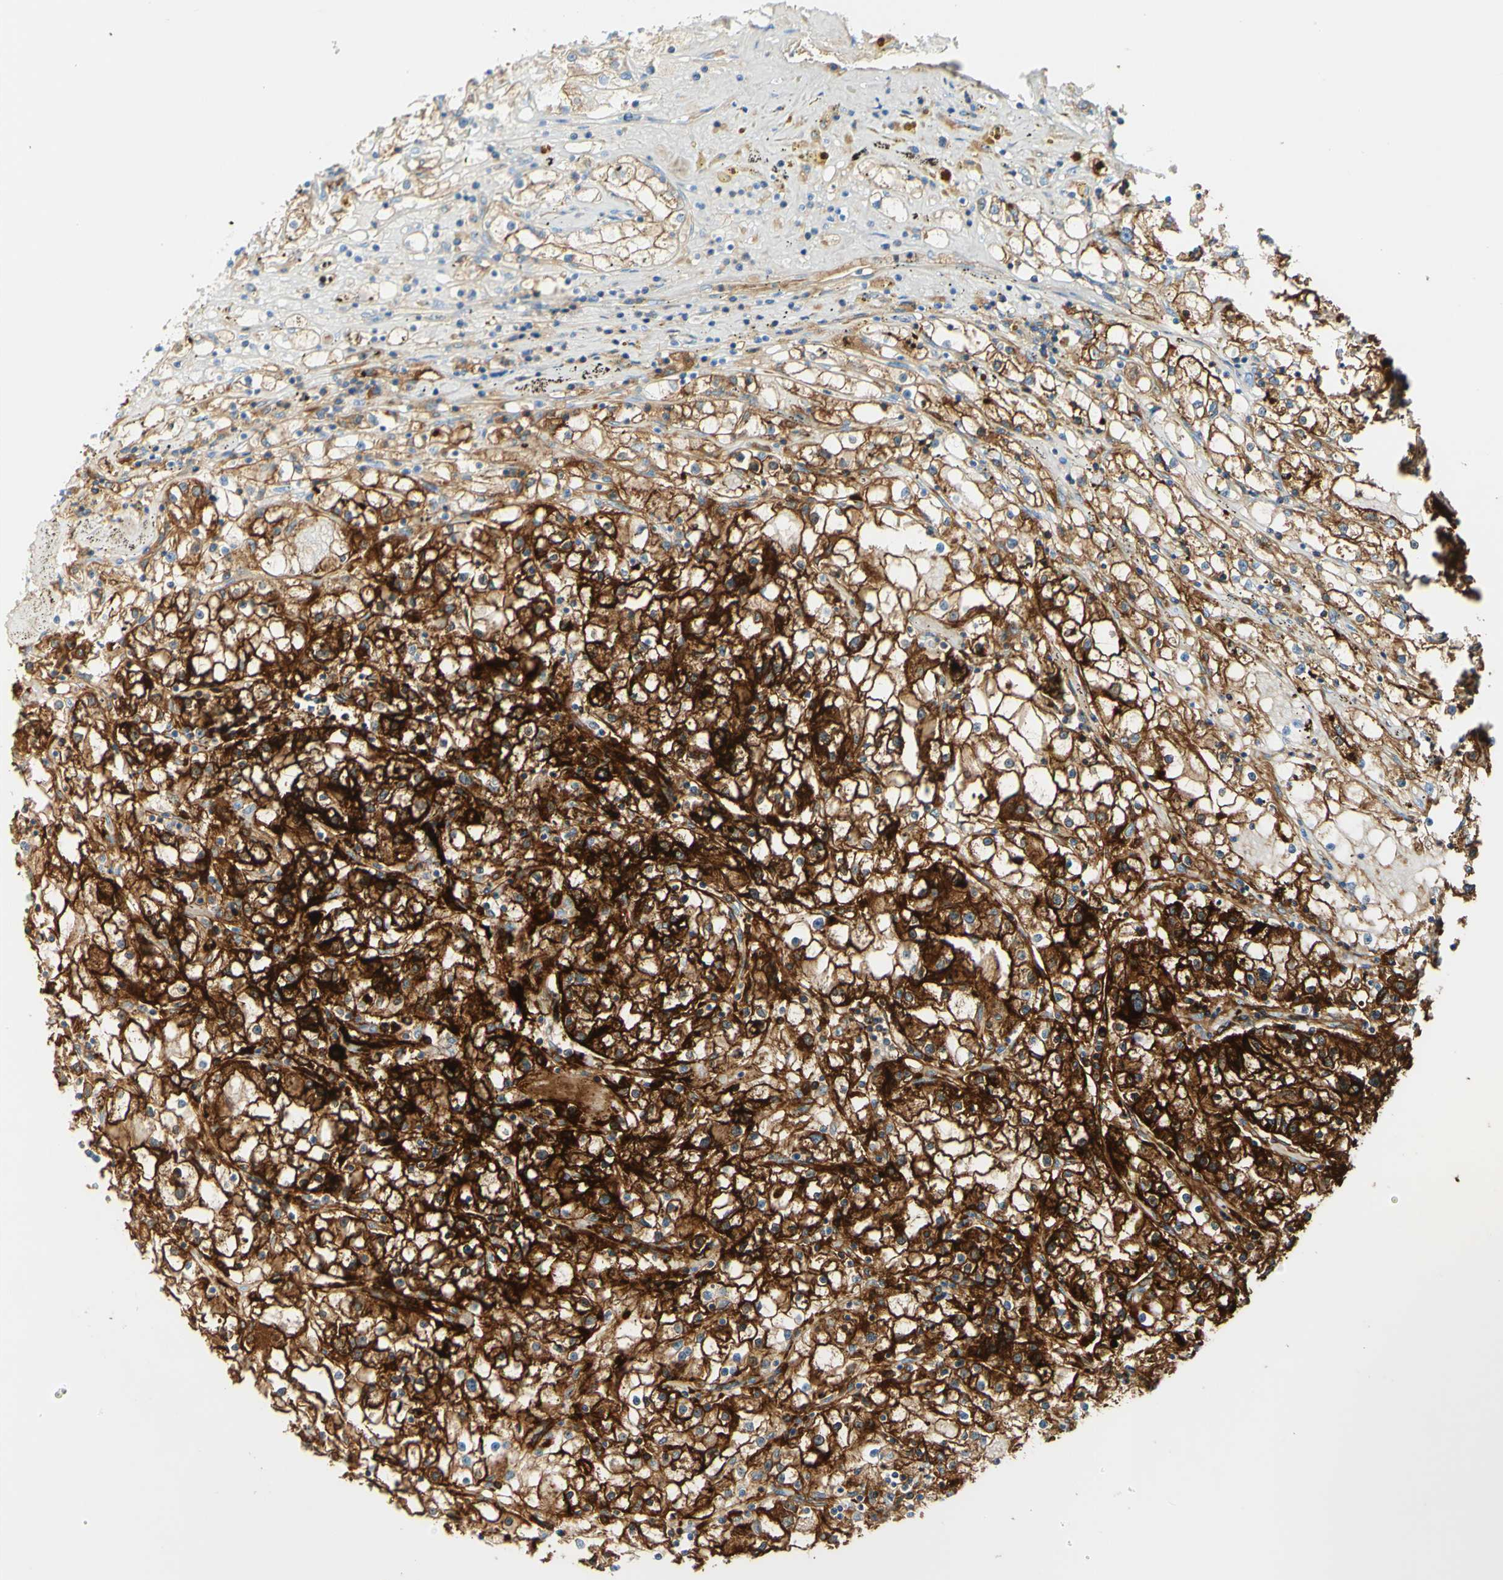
{"staining": {"intensity": "strong", "quantity": ">75%", "location": "cytoplasmic/membranous"}, "tissue": "renal cancer", "cell_type": "Tumor cells", "image_type": "cancer", "snomed": [{"axis": "morphology", "description": "Adenocarcinoma, NOS"}, {"axis": "topography", "description": "Kidney"}], "caption": "An image of human renal cancer (adenocarcinoma) stained for a protein demonstrates strong cytoplasmic/membranous brown staining in tumor cells.", "gene": "PIGR", "patient": {"sex": "male", "age": 56}}